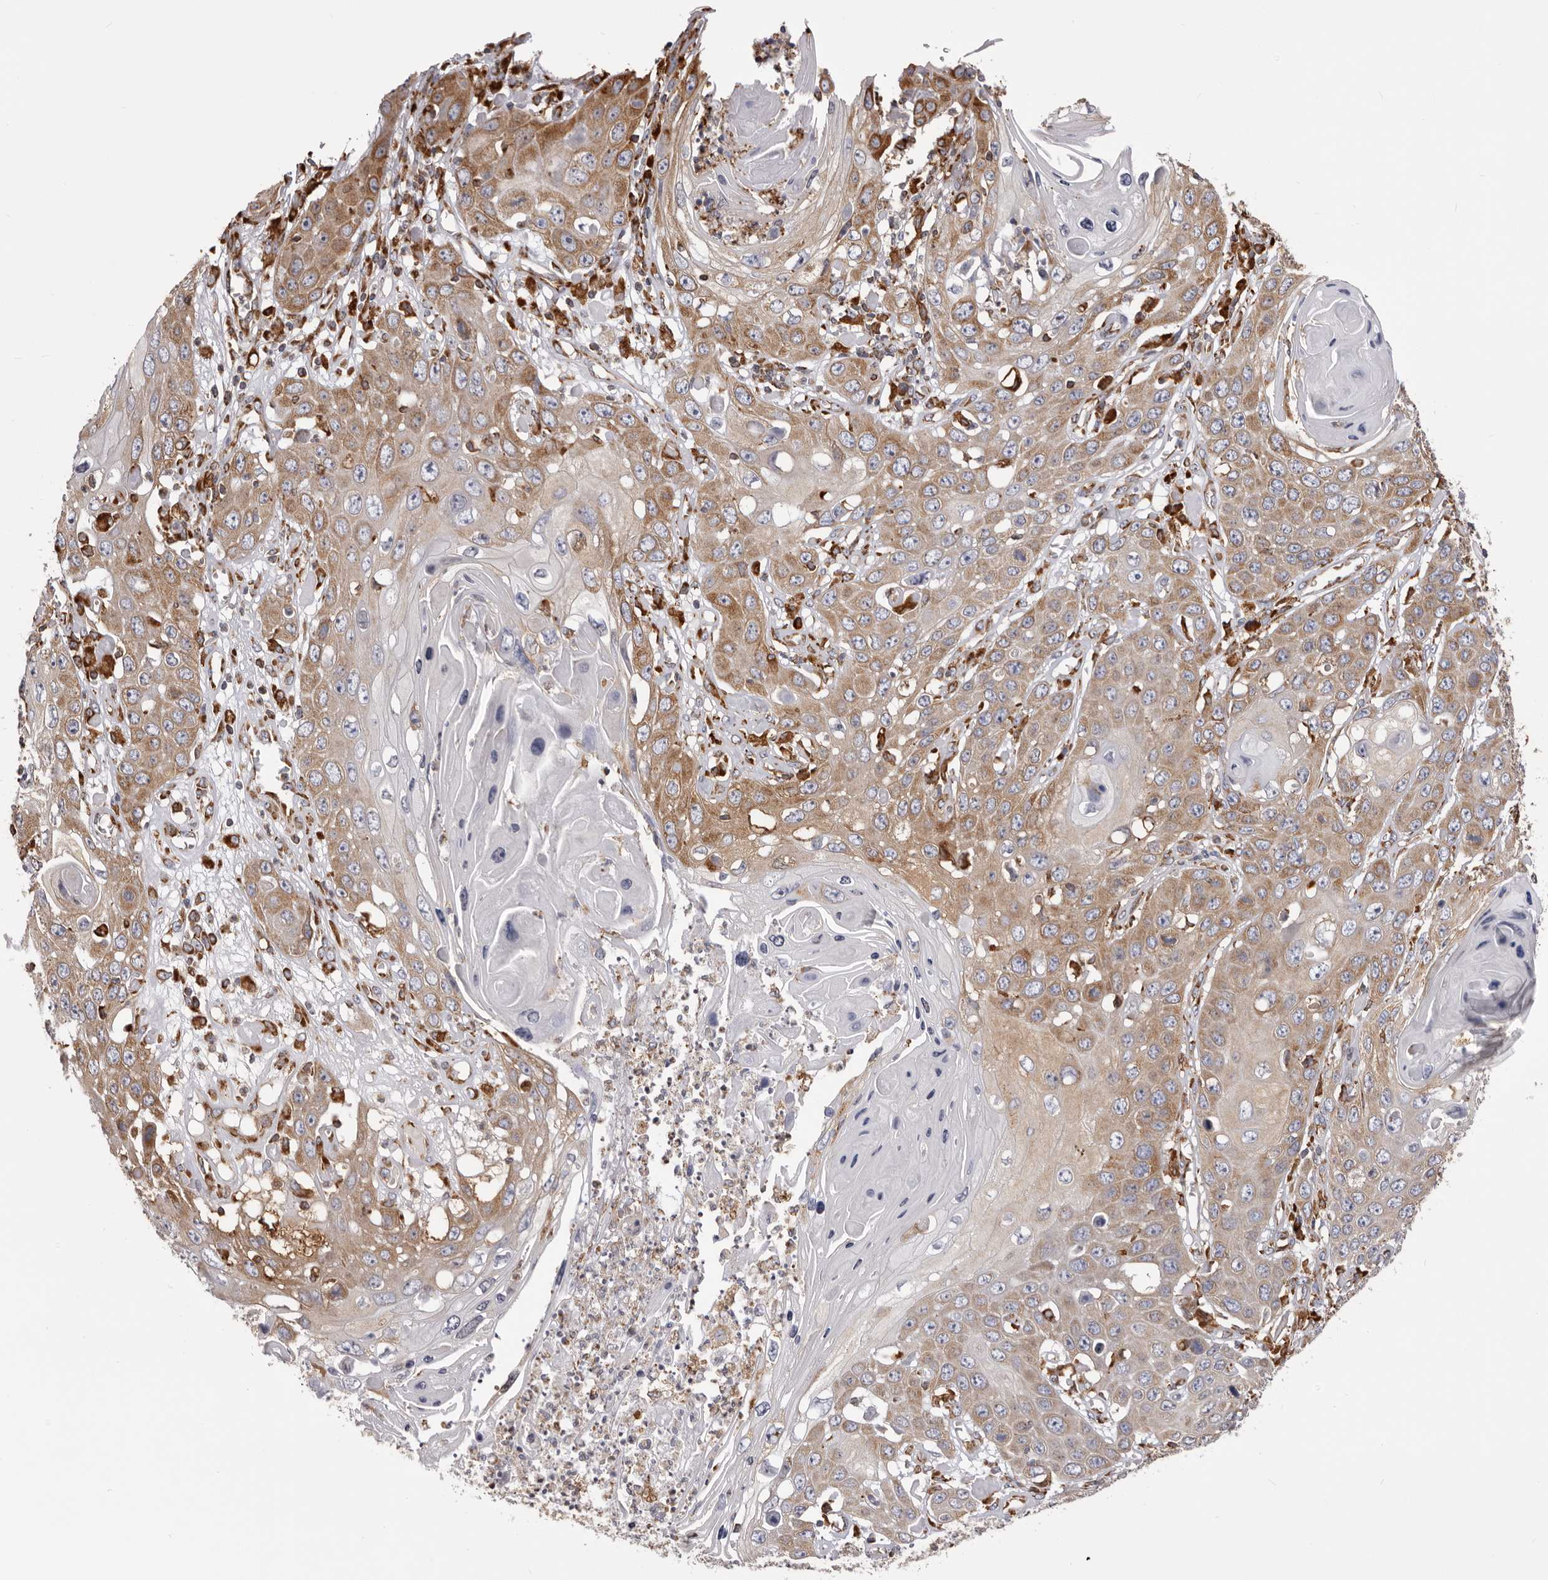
{"staining": {"intensity": "moderate", "quantity": ">75%", "location": "cytoplasmic/membranous"}, "tissue": "skin cancer", "cell_type": "Tumor cells", "image_type": "cancer", "snomed": [{"axis": "morphology", "description": "Squamous cell carcinoma, NOS"}, {"axis": "topography", "description": "Skin"}], "caption": "High-power microscopy captured an immunohistochemistry (IHC) image of skin cancer (squamous cell carcinoma), revealing moderate cytoplasmic/membranous positivity in about >75% of tumor cells.", "gene": "QRSL1", "patient": {"sex": "male", "age": 55}}